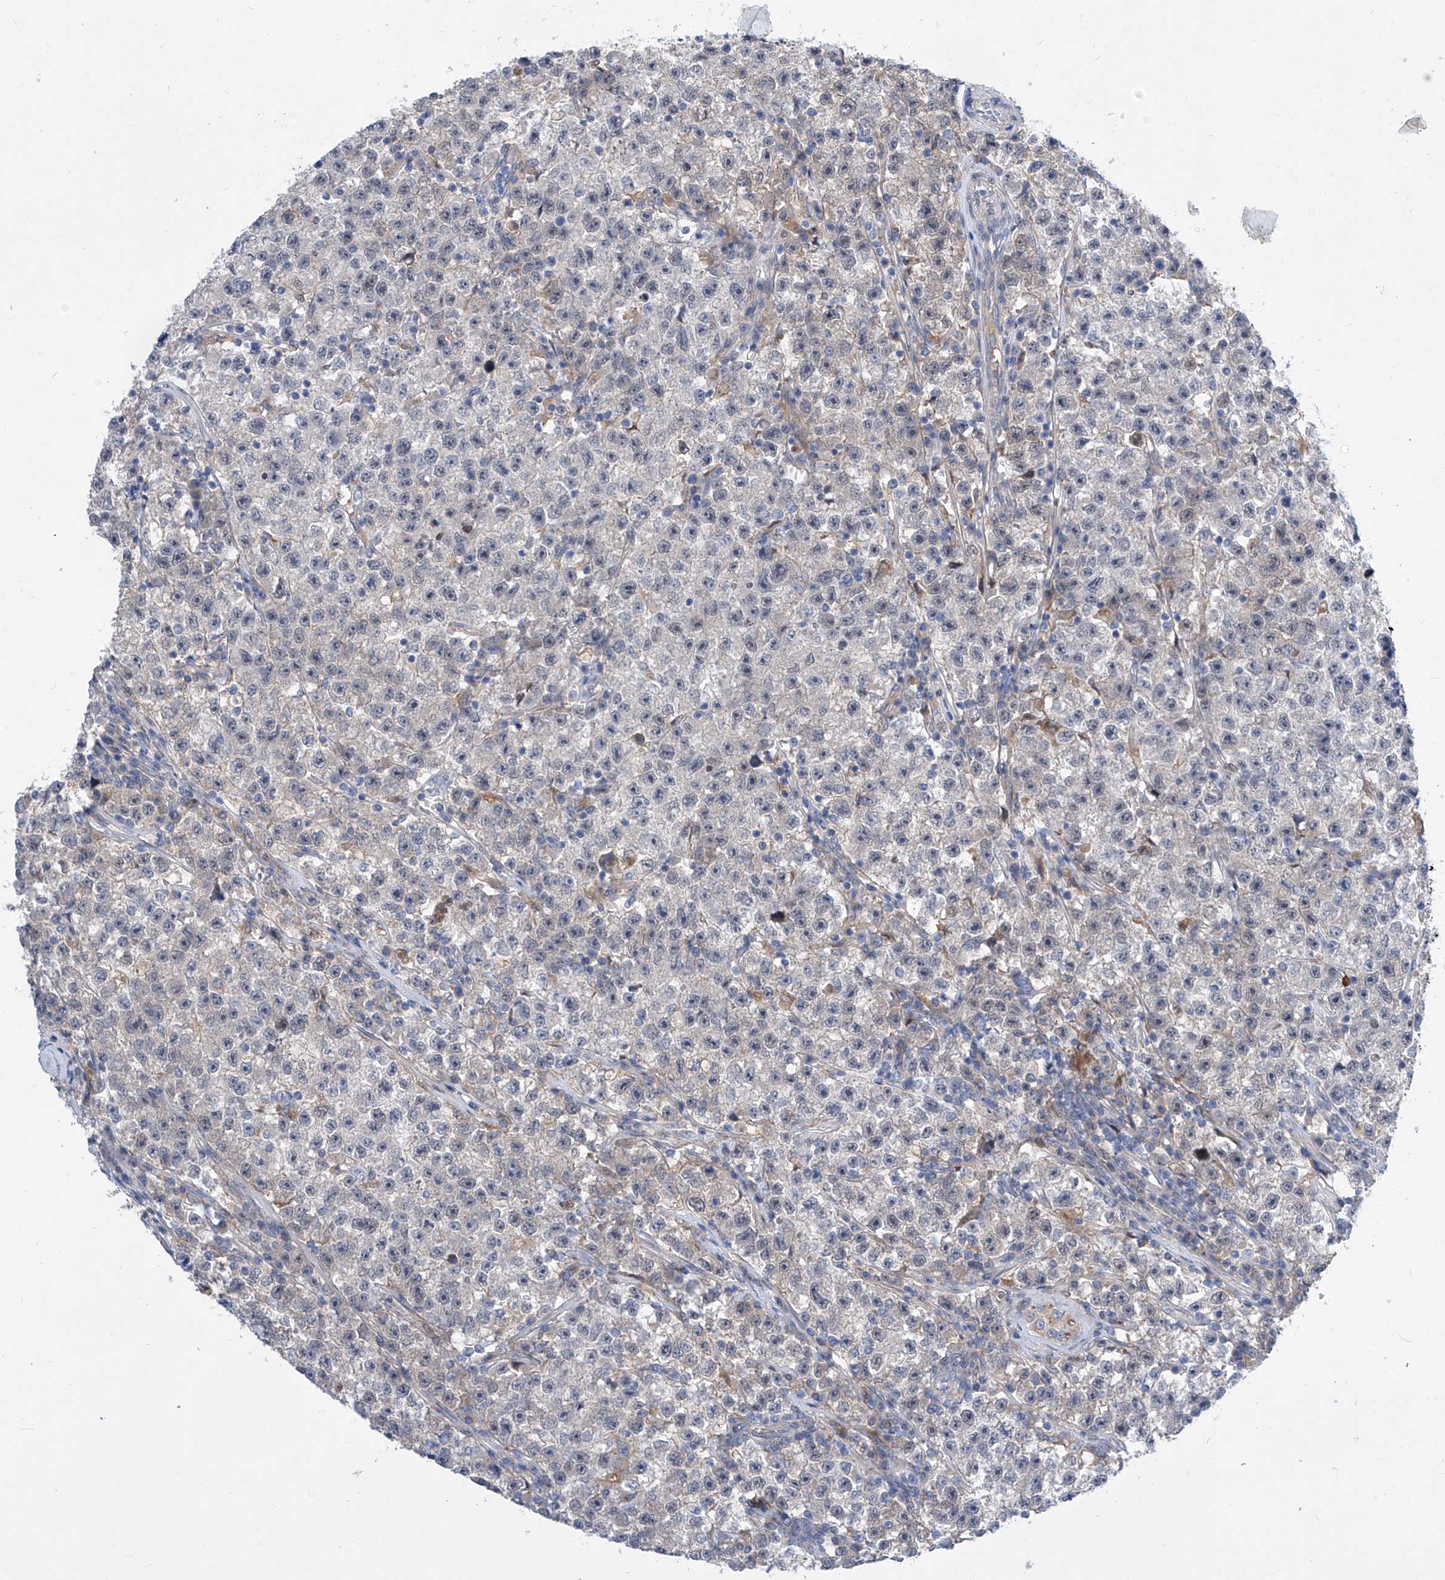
{"staining": {"intensity": "negative", "quantity": "none", "location": "none"}, "tissue": "testis cancer", "cell_type": "Tumor cells", "image_type": "cancer", "snomed": [{"axis": "morphology", "description": "Seminoma, NOS"}, {"axis": "topography", "description": "Testis"}], "caption": "Seminoma (testis) was stained to show a protein in brown. There is no significant staining in tumor cells.", "gene": "SRBD1", "patient": {"sex": "male", "age": 22}}